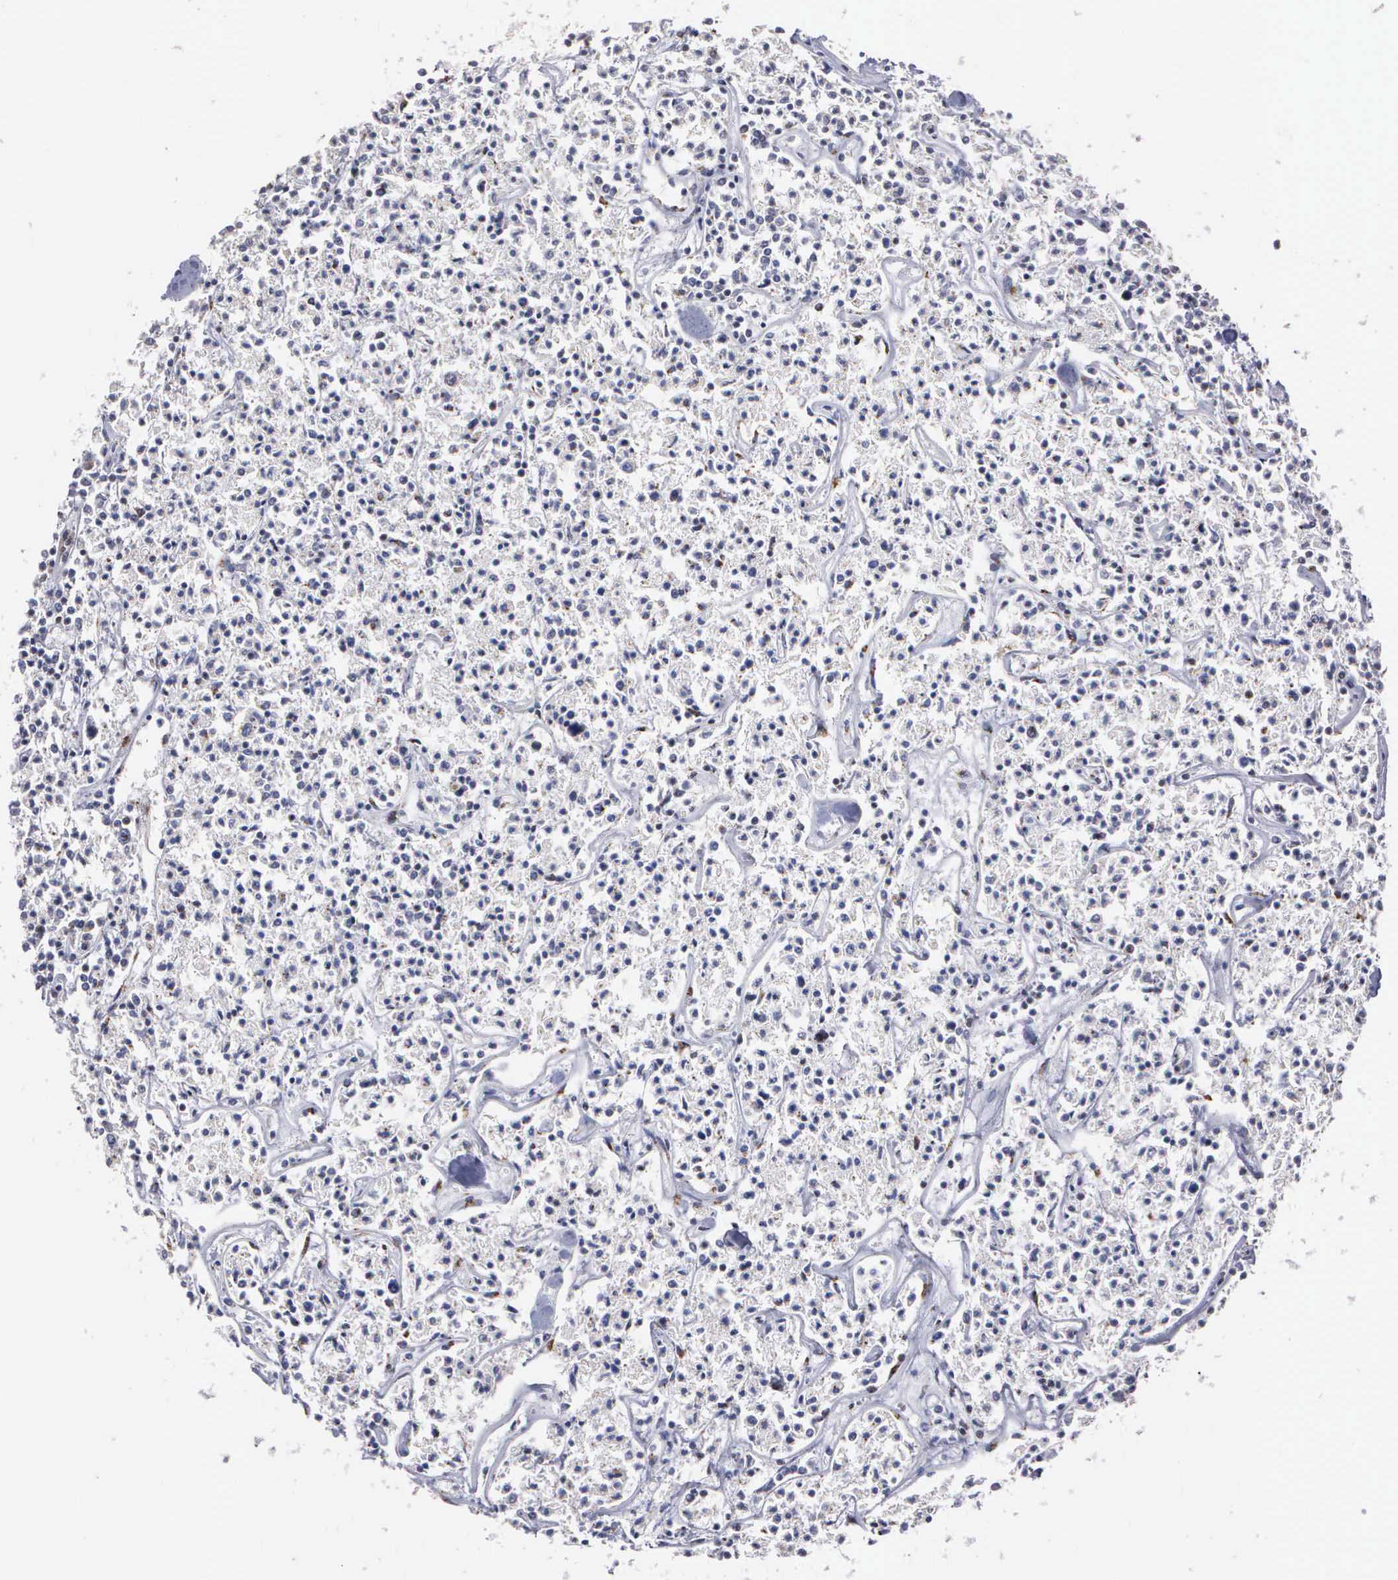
{"staining": {"intensity": "weak", "quantity": "25%-75%", "location": "nuclear"}, "tissue": "lymphoma", "cell_type": "Tumor cells", "image_type": "cancer", "snomed": [{"axis": "morphology", "description": "Malignant lymphoma, non-Hodgkin's type, Low grade"}, {"axis": "topography", "description": "Small intestine"}], "caption": "The micrograph shows a brown stain indicating the presence of a protein in the nuclear of tumor cells in lymphoma.", "gene": "GTF2A1", "patient": {"sex": "female", "age": 59}}